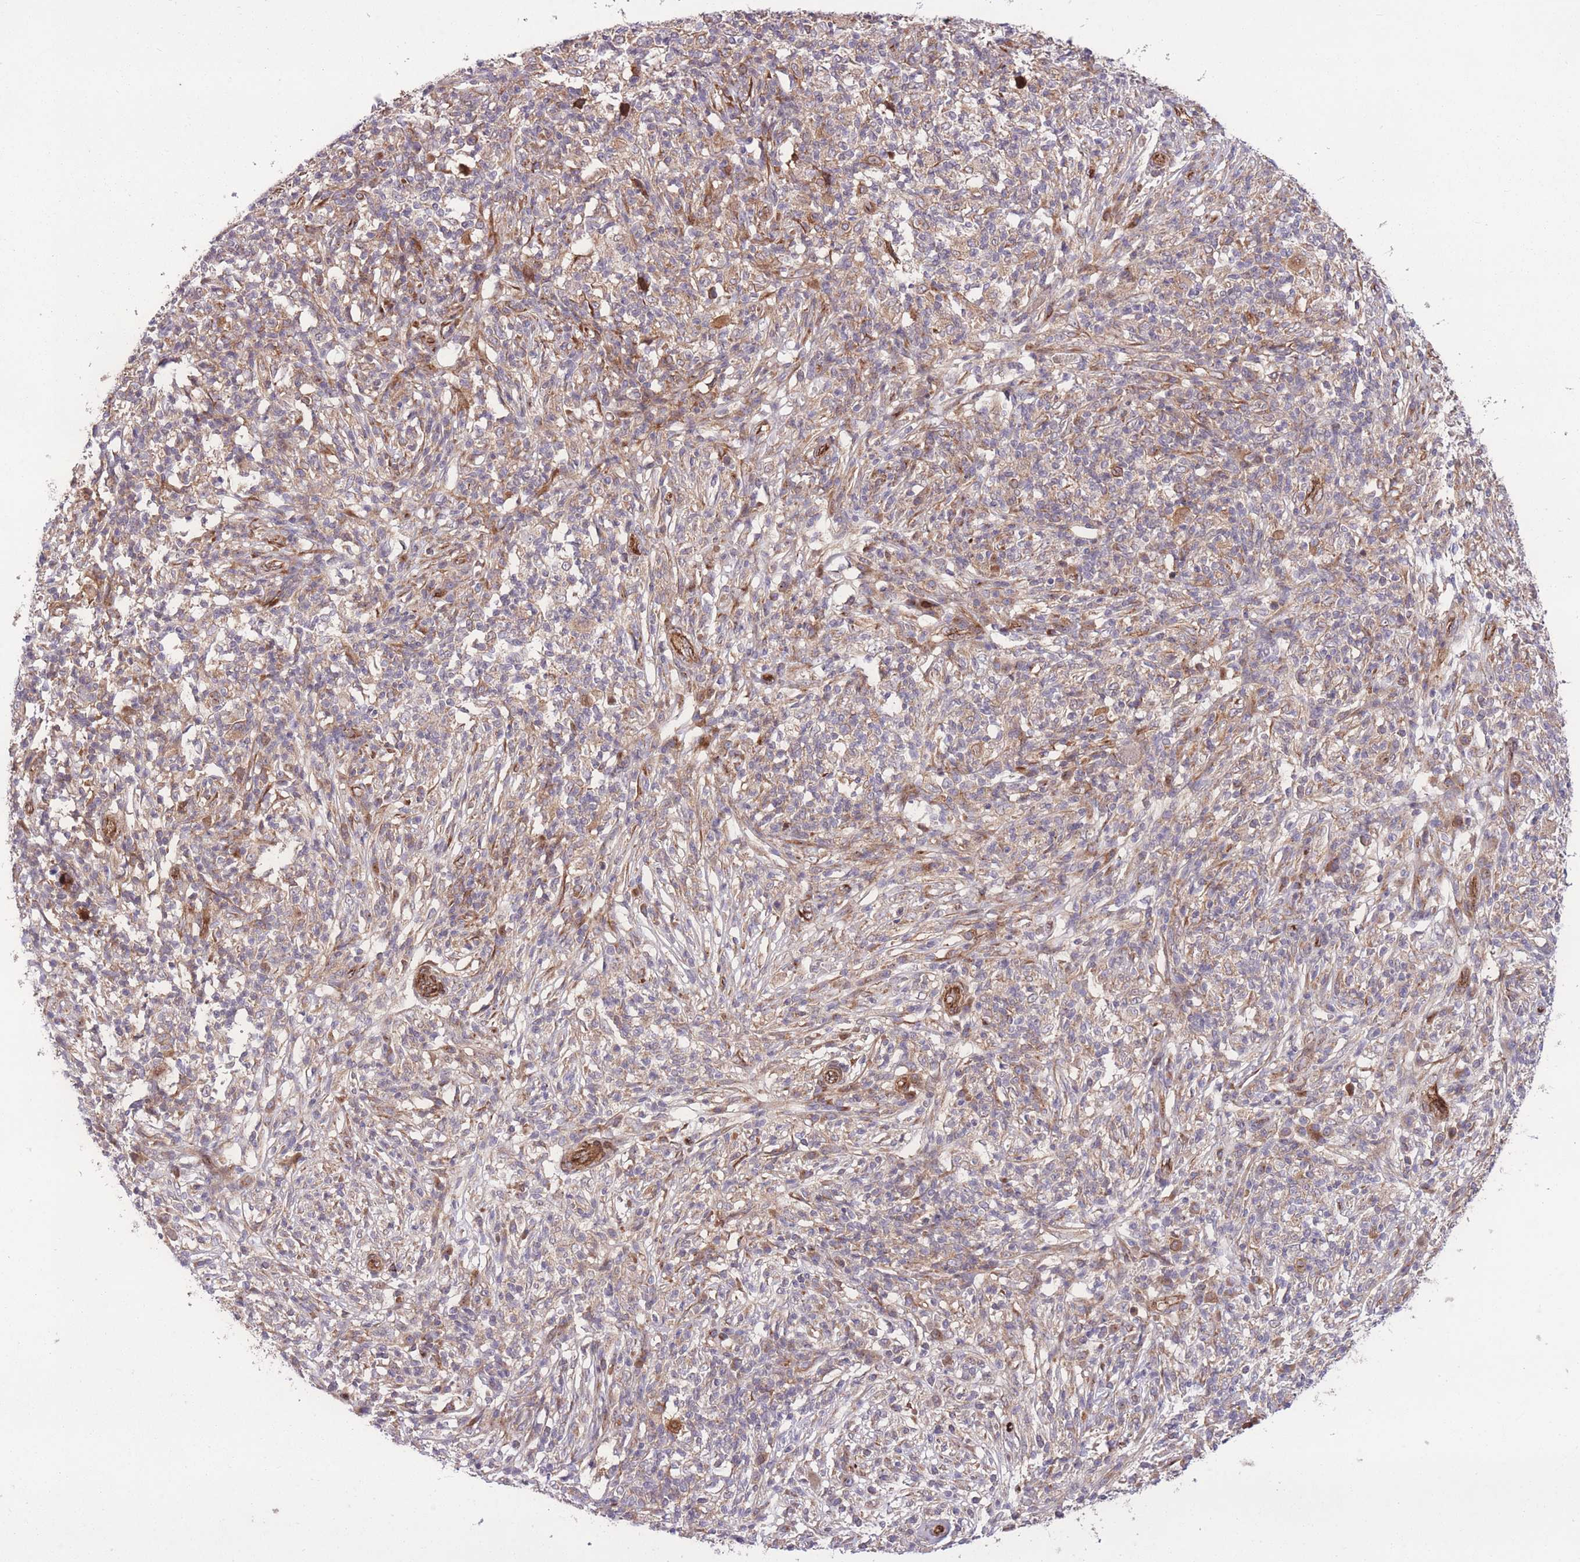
{"staining": {"intensity": "weak", "quantity": "25%-75%", "location": "cytoplasmic/membranous"}, "tissue": "melanoma", "cell_type": "Tumor cells", "image_type": "cancer", "snomed": [{"axis": "morphology", "description": "Malignant melanoma, NOS"}, {"axis": "topography", "description": "Skin"}], "caption": "A photomicrograph of human malignant melanoma stained for a protein exhibits weak cytoplasmic/membranous brown staining in tumor cells.", "gene": "CISH", "patient": {"sex": "male", "age": 66}}